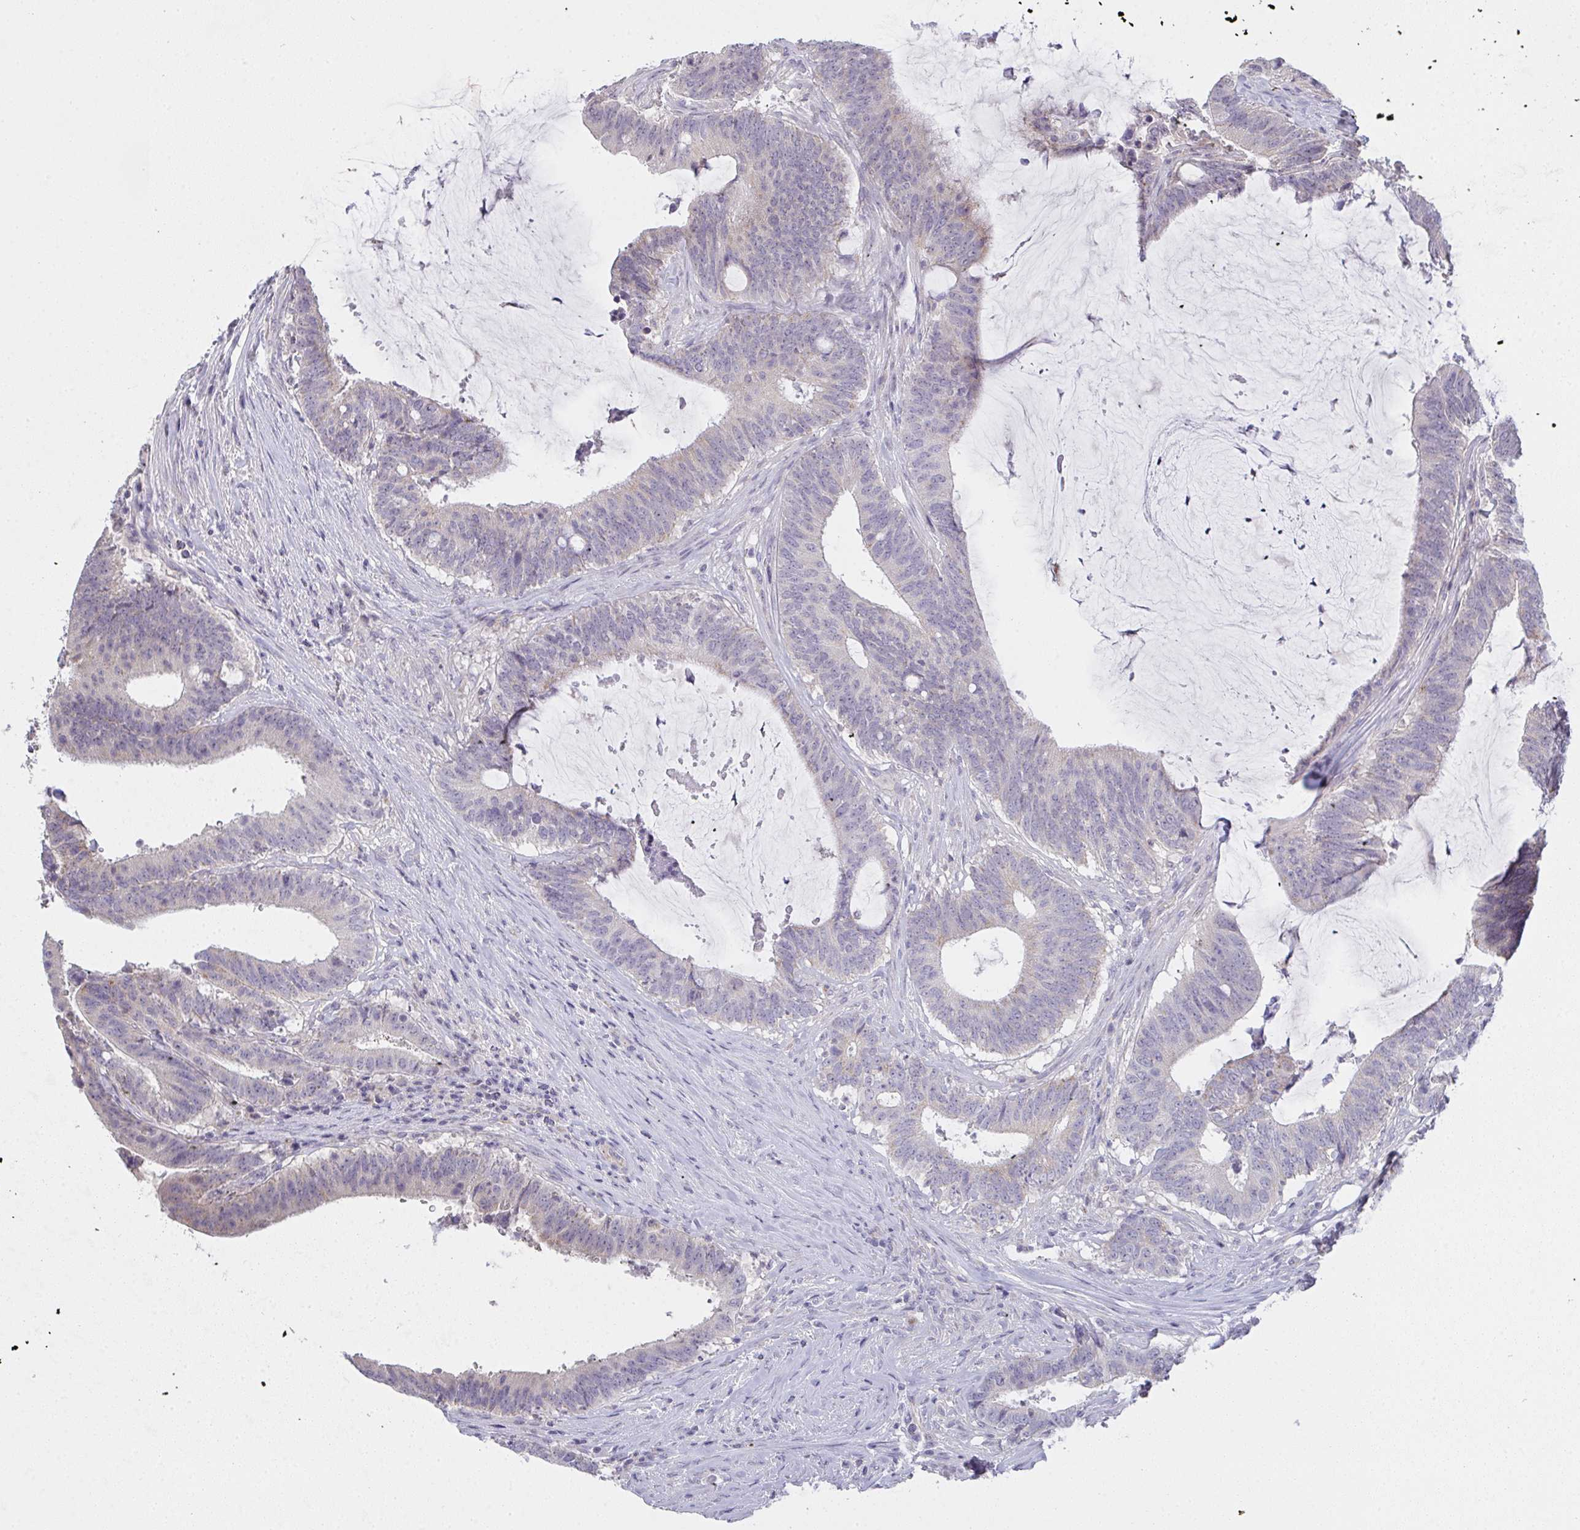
{"staining": {"intensity": "weak", "quantity": "25%-75%", "location": "cytoplasmic/membranous"}, "tissue": "colorectal cancer", "cell_type": "Tumor cells", "image_type": "cancer", "snomed": [{"axis": "morphology", "description": "Adenocarcinoma, NOS"}, {"axis": "topography", "description": "Colon"}], "caption": "Protein analysis of colorectal adenocarcinoma tissue reveals weak cytoplasmic/membranous staining in about 25%-75% of tumor cells.", "gene": "TMEM219", "patient": {"sex": "female", "age": 43}}